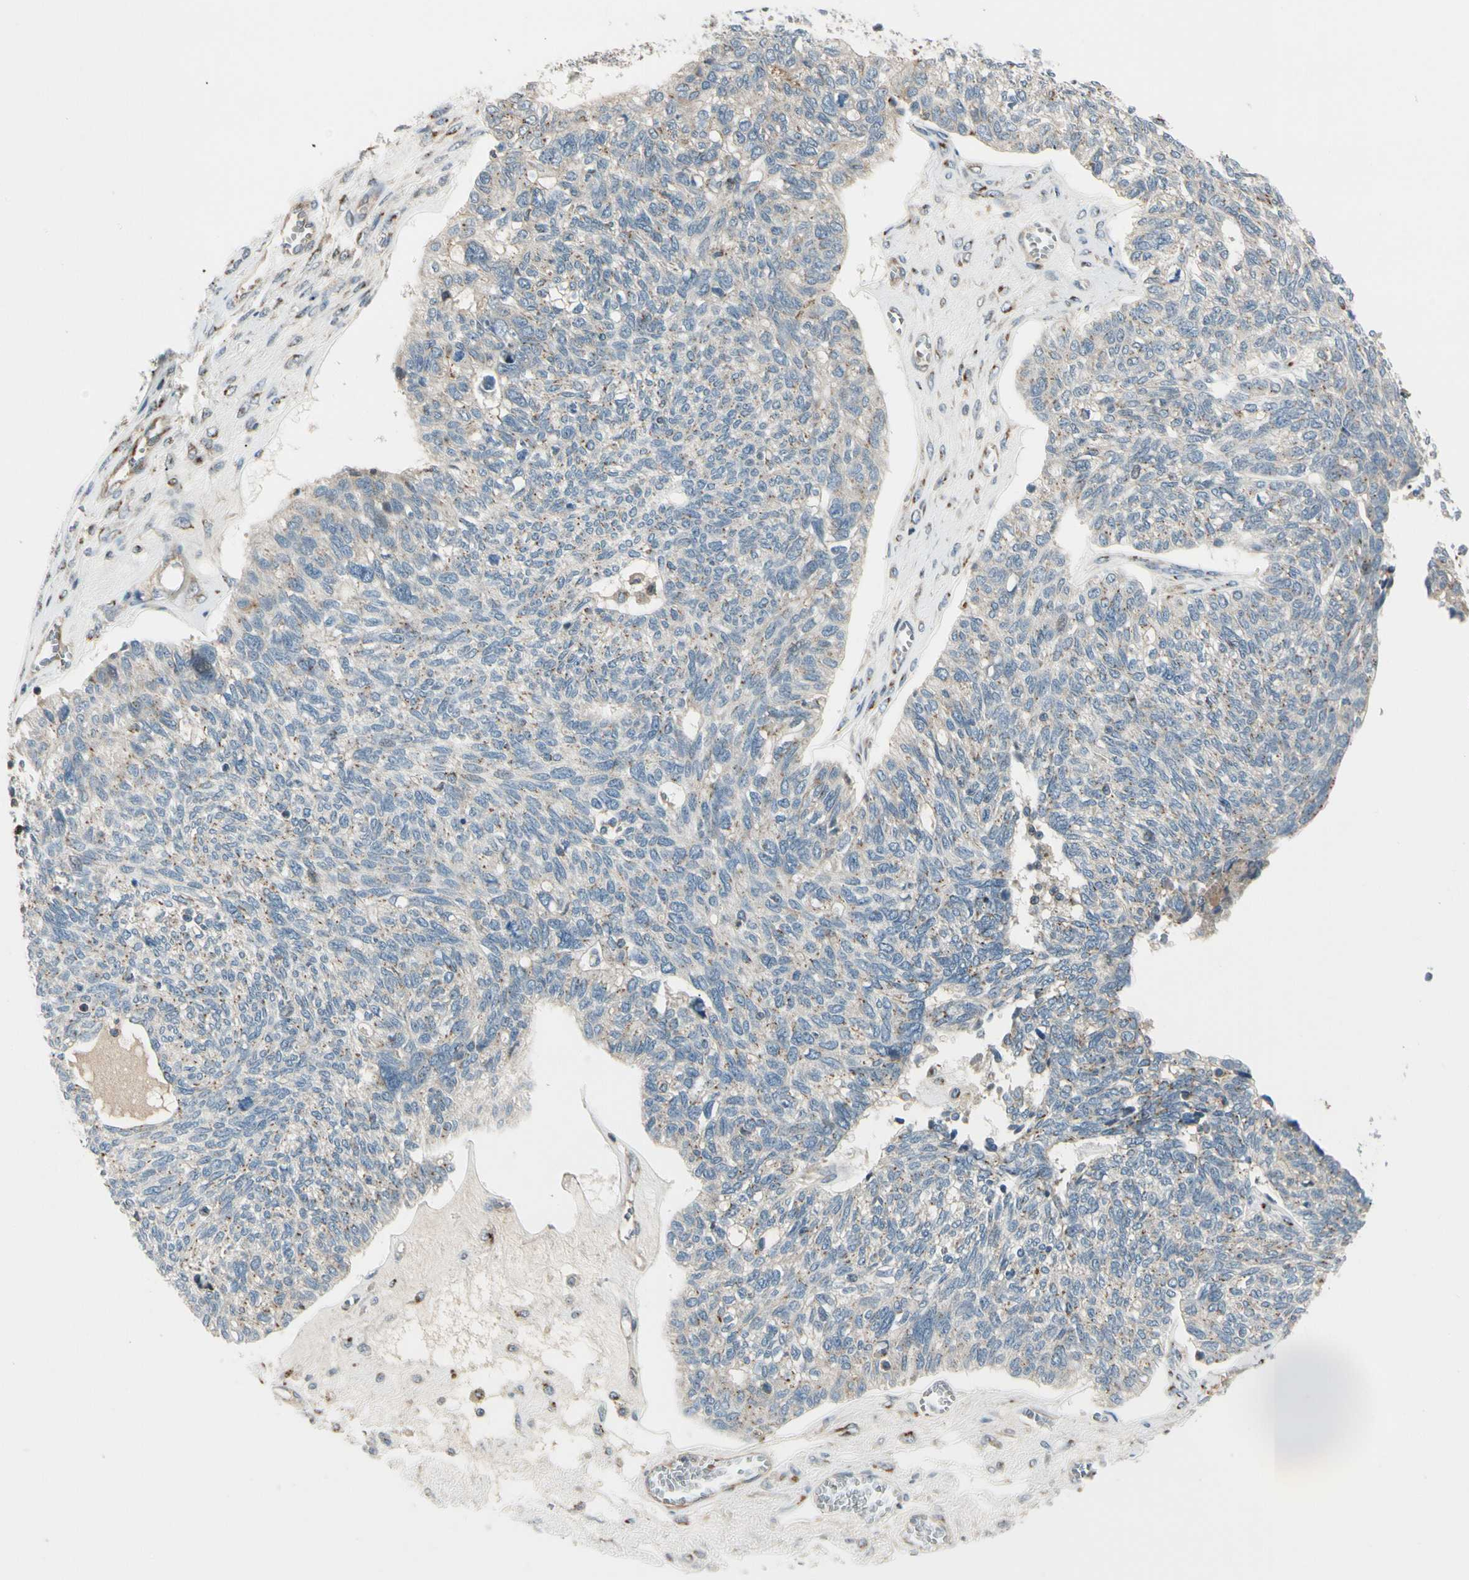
{"staining": {"intensity": "moderate", "quantity": "<25%", "location": "cytoplasmic/membranous"}, "tissue": "ovarian cancer", "cell_type": "Tumor cells", "image_type": "cancer", "snomed": [{"axis": "morphology", "description": "Cystadenocarcinoma, serous, NOS"}, {"axis": "topography", "description": "Ovary"}], "caption": "Human serous cystadenocarcinoma (ovarian) stained with a protein marker demonstrates moderate staining in tumor cells.", "gene": "ABCA3", "patient": {"sex": "female", "age": 79}}